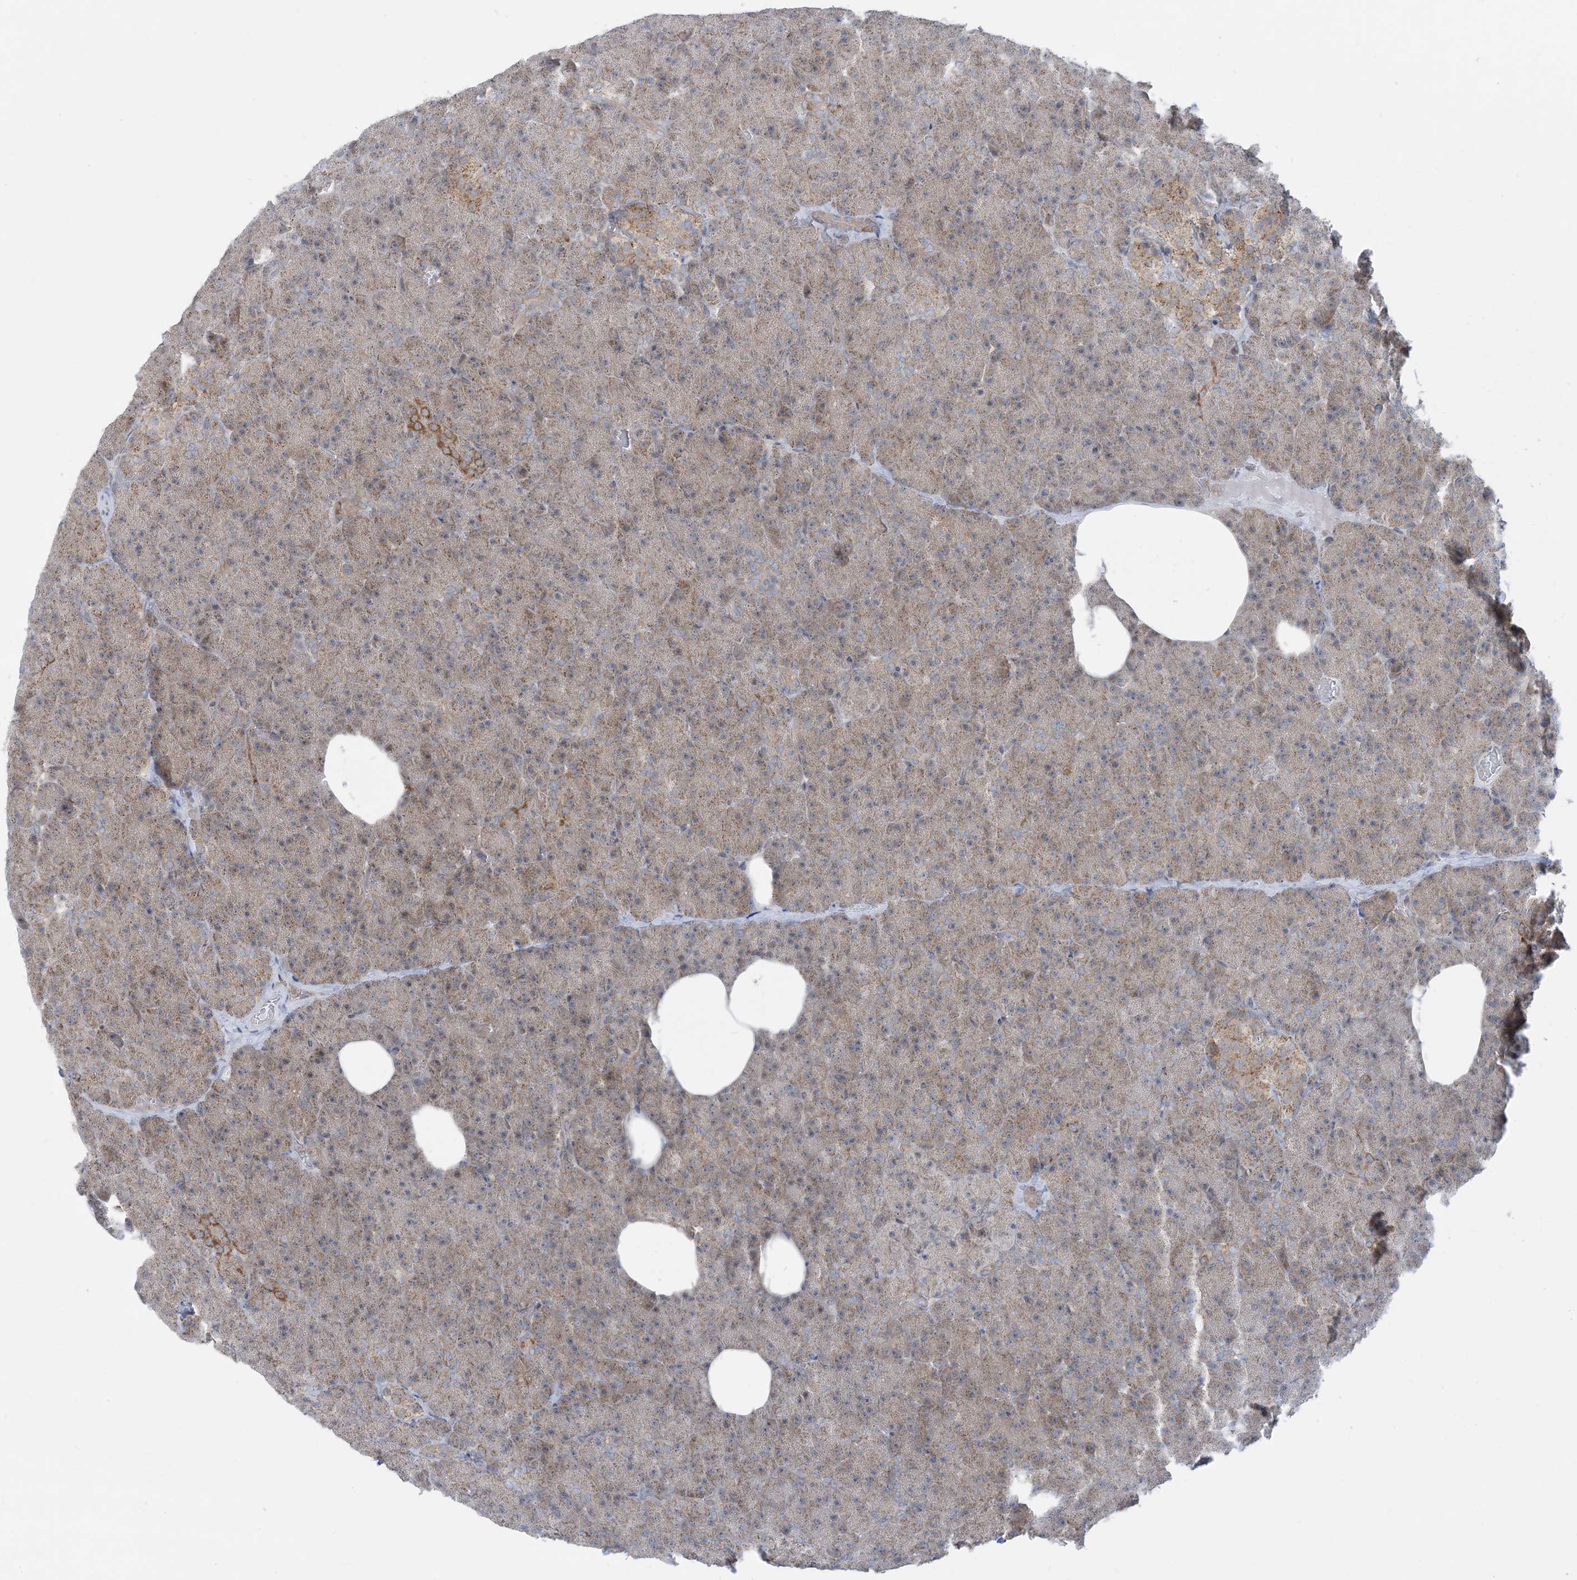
{"staining": {"intensity": "moderate", "quantity": ">75%", "location": "cytoplasmic/membranous"}, "tissue": "pancreas", "cell_type": "Exocrine glandular cells", "image_type": "normal", "snomed": [{"axis": "morphology", "description": "Normal tissue, NOS"}, {"axis": "morphology", "description": "Carcinoid, malignant, NOS"}, {"axis": "topography", "description": "Pancreas"}], "caption": "Immunohistochemistry micrograph of benign pancreas stained for a protein (brown), which shows medium levels of moderate cytoplasmic/membranous positivity in about >75% of exocrine glandular cells.", "gene": "CASP4", "patient": {"sex": "female", "age": 35}}